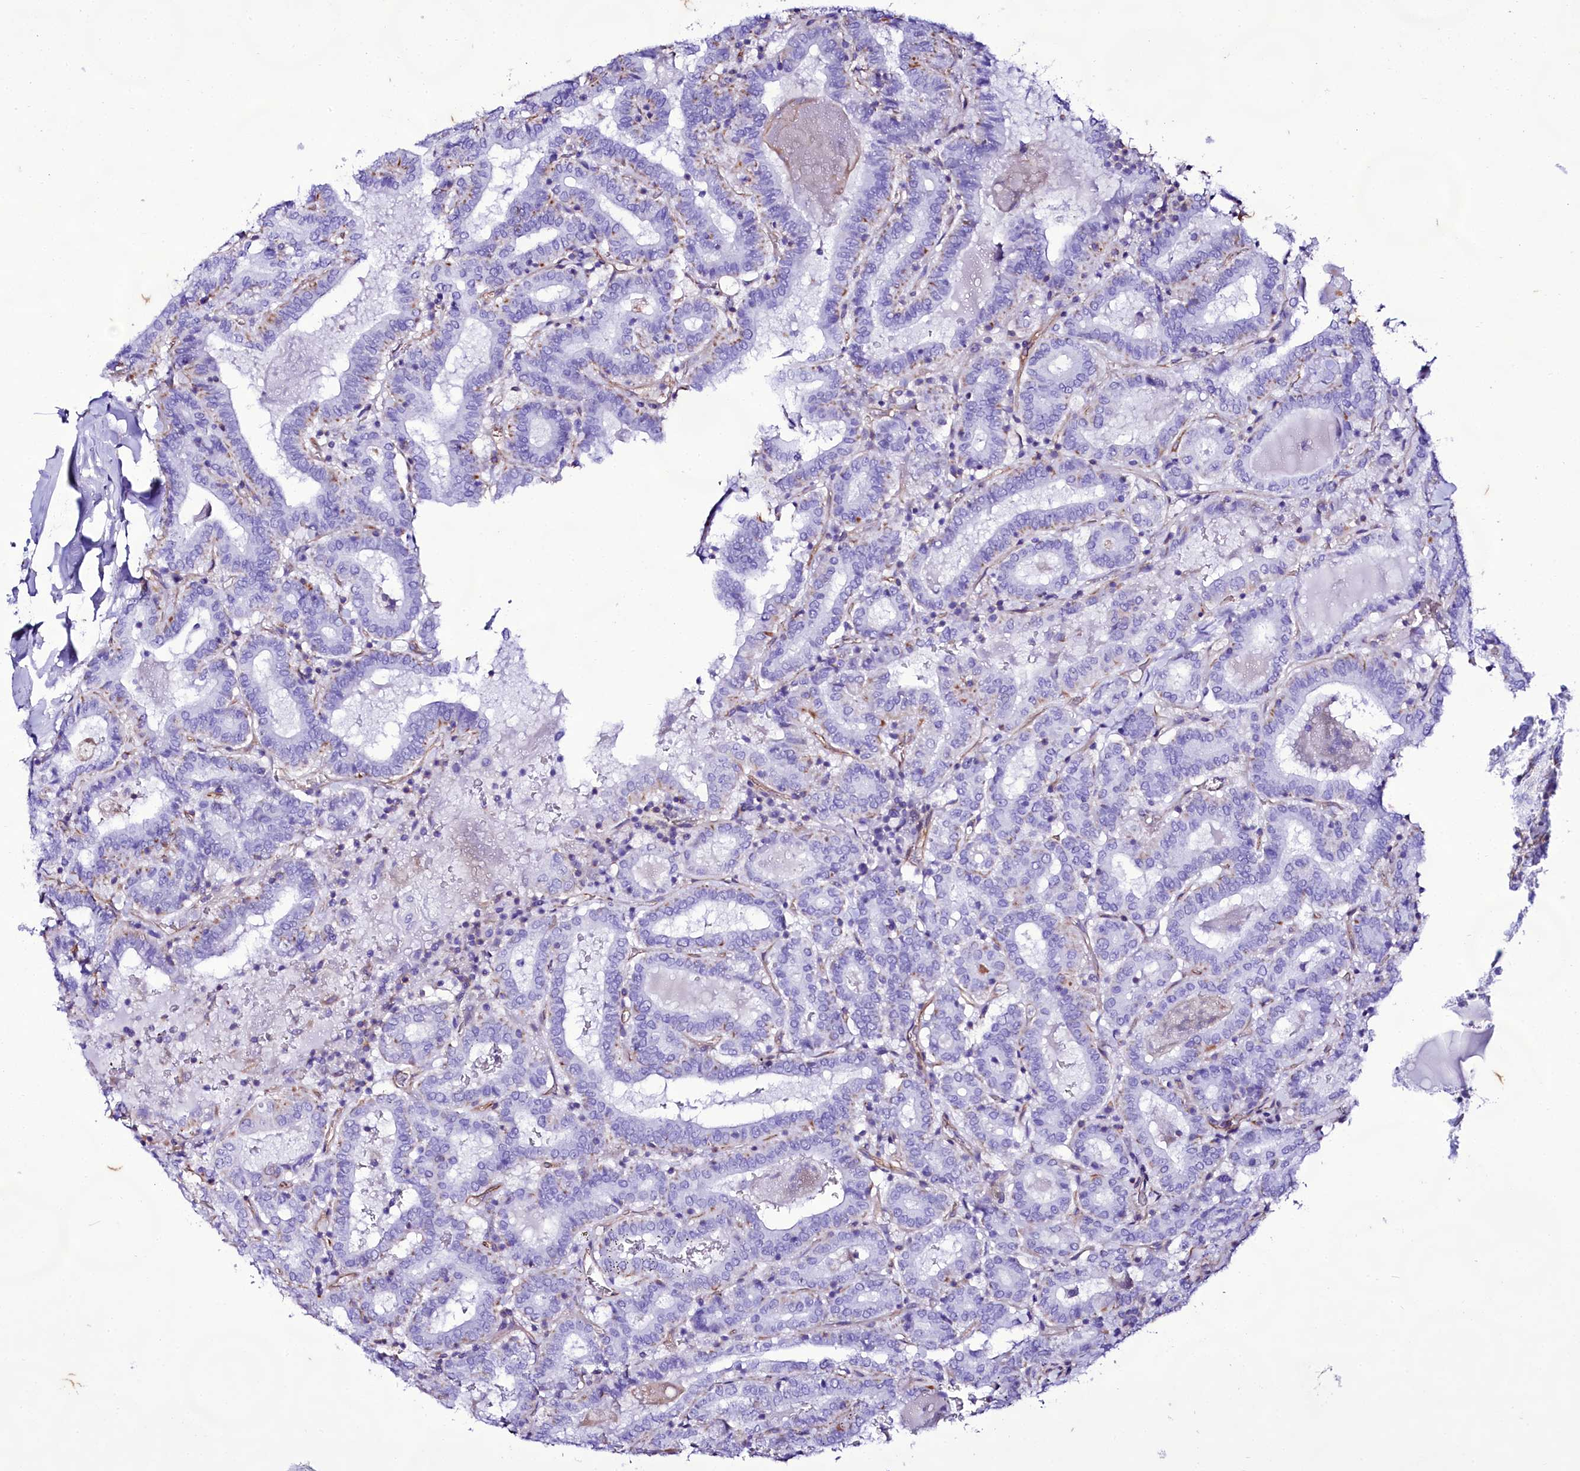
{"staining": {"intensity": "negative", "quantity": "none", "location": "none"}, "tissue": "thyroid cancer", "cell_type": "Tumor cells", "image_type": "cancer", "snomed": [{"axis": "morphology", "description": "Papillary adenocarcinoma, NOS"}, {"axis": "topography", "description": "Thyroid gland"}], "caption": "Human thyroid cancer stained for a protein using immunohistochemistry (IHC) exhibits no positivity in tumor cells.", "gene": "CD99", "patient": {"sex": "female", "age": 72}}